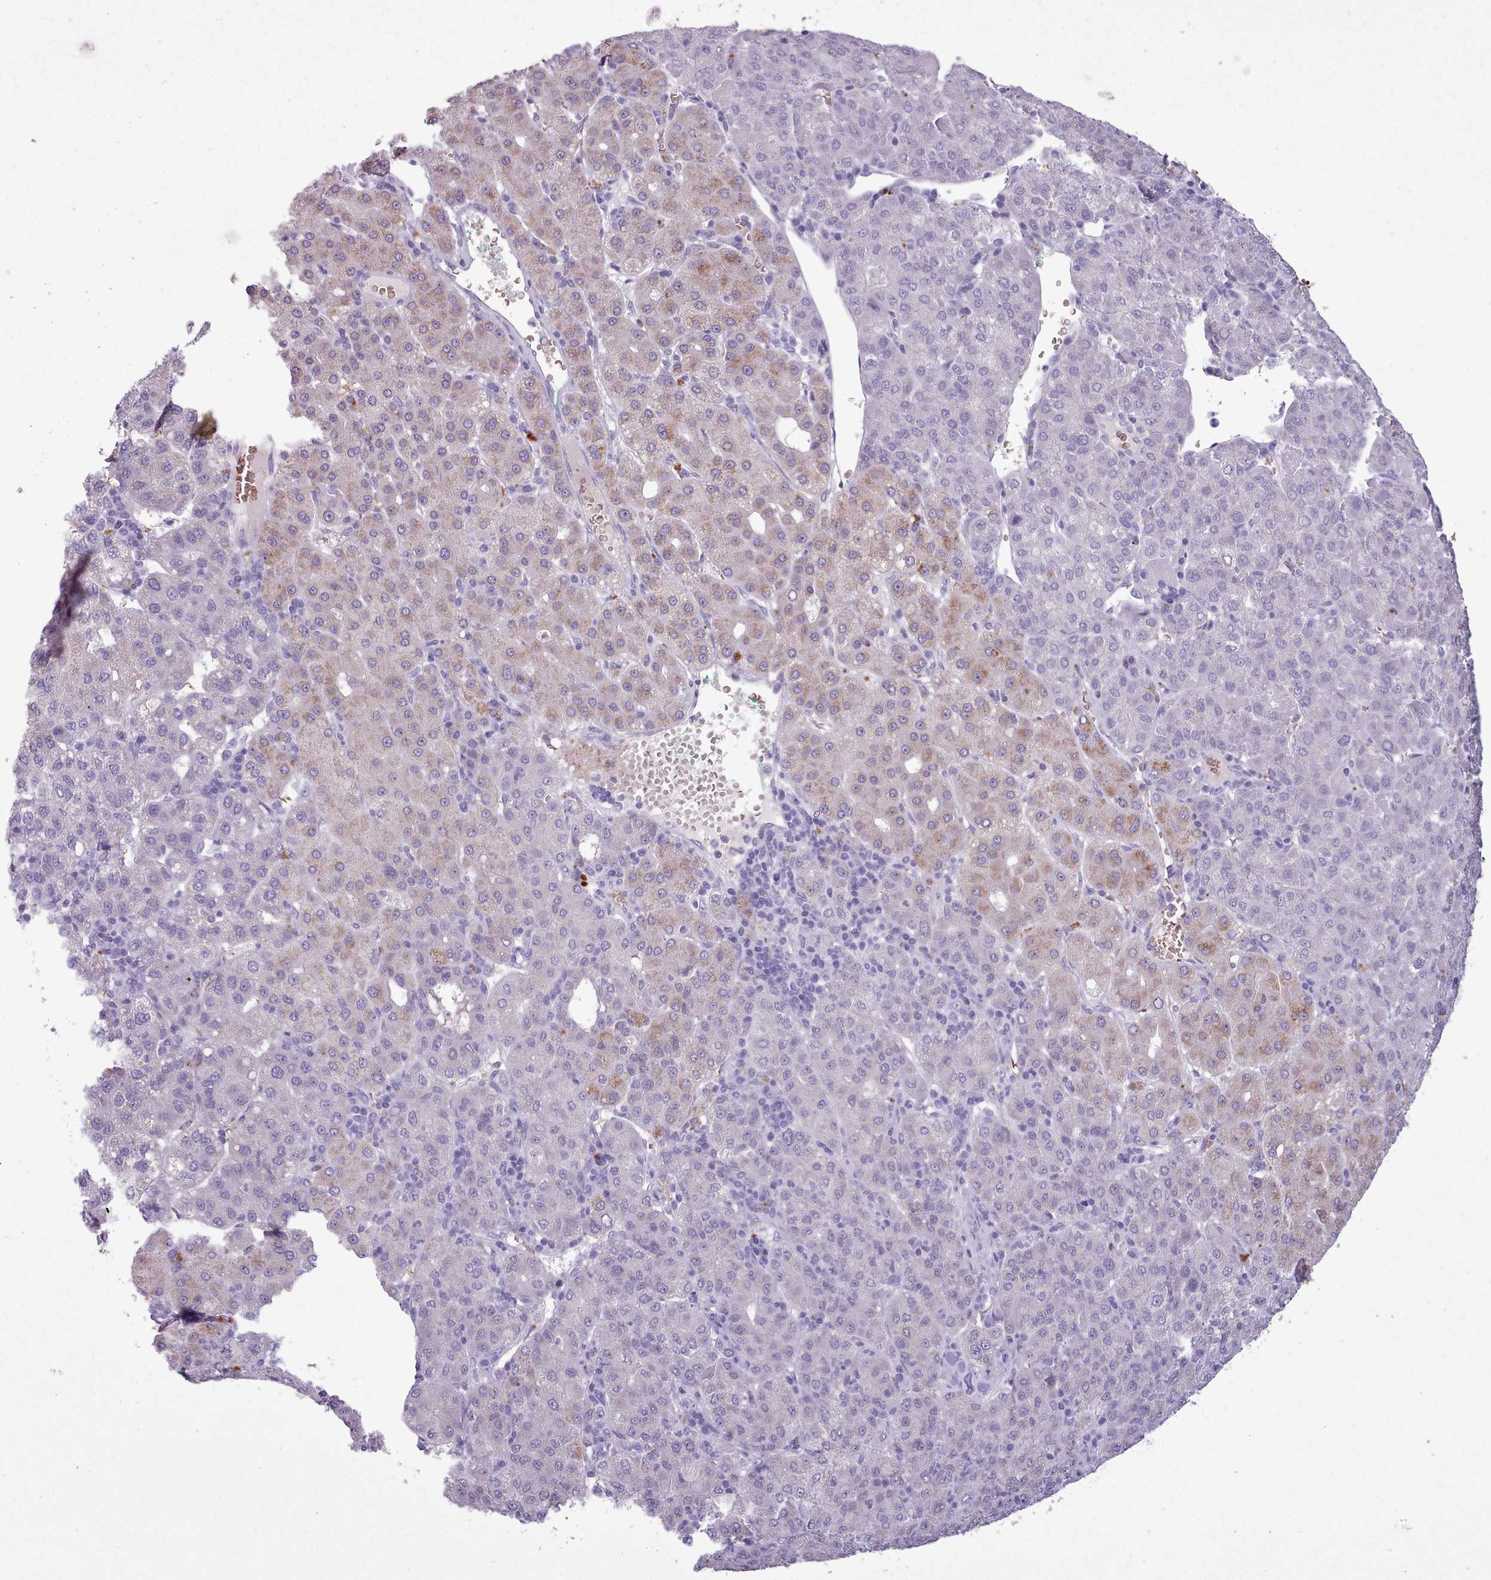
{"staining": {"intensity": "weak", "quantity": "<25%", "location": "cytoplasmic/membranous"}, "tissue": "liver cancer", "cell_type": "Tumor cells", "image_type": "cancer", "snomed": [{"axis": "morphology", "description": "Carcinoma, Hepatocellular, NOS"}, {"axis": "topography", "description": "Liver"}], "caption": "IHC of human liver cancer shows no expression in tumor cells.", "gene": "AK4", "patient": {"sex": "male", "age": 65}}